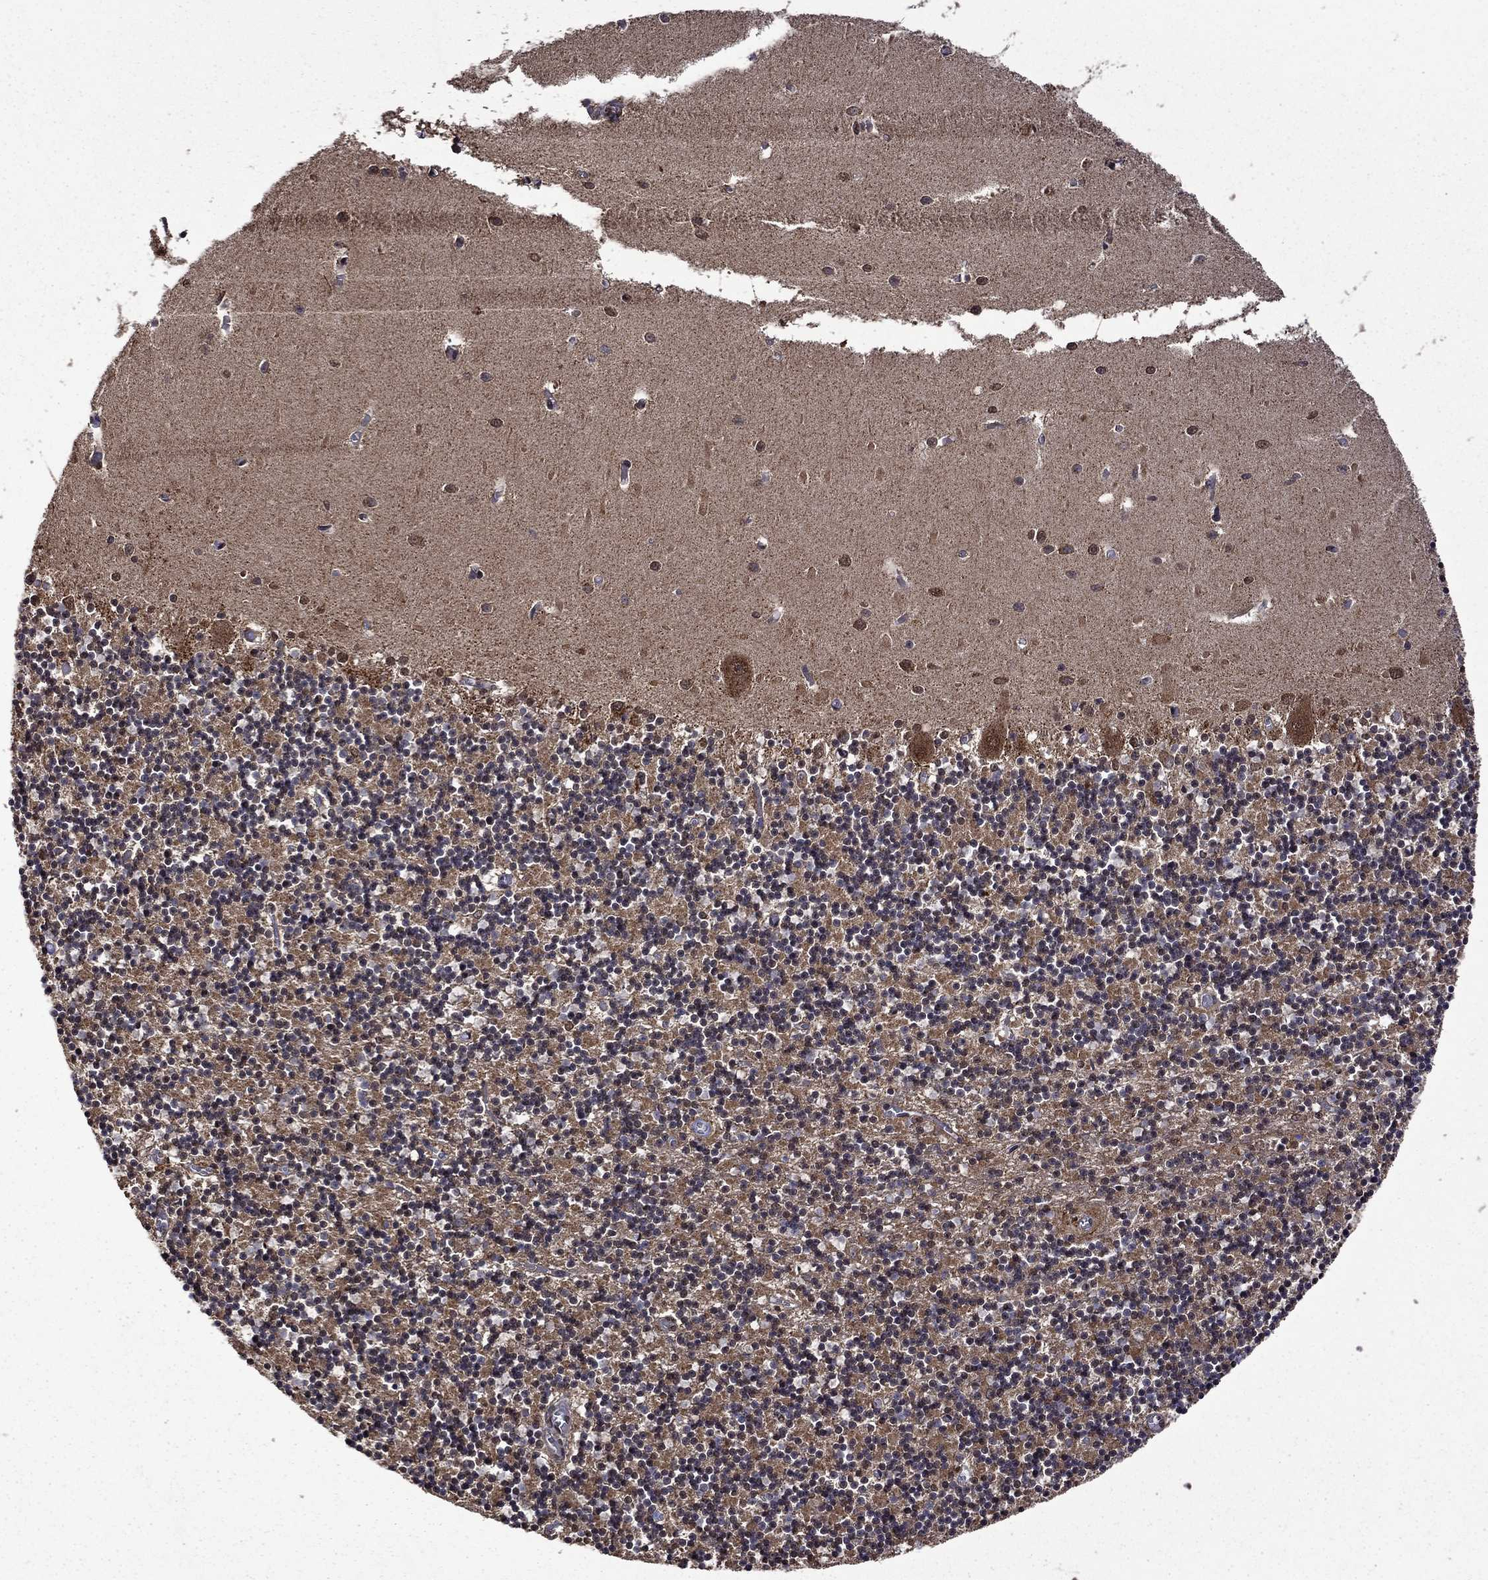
{"staining": {"intensity": "strong", "quantity": "<25%", "location": "cytoplasmic/membranous"}, "tissue": "cerebellum", "cell_type": "Cells in granular layer", "image_type": "normal", "snomed": [{"axis": "morphology", "description": "Normal tissue, NOS"}, {"axis": "topography", "description": "Cerebellum"}], "caption": "Protein positivity by immunohistochemistry (IHC) reveals strong cytoplasmic/membranous expression in approximately <25% of cells in granular layer in normal cerebellum.", "gene": "ITM2B", "patient": {"sex": "female", "age": 64}}